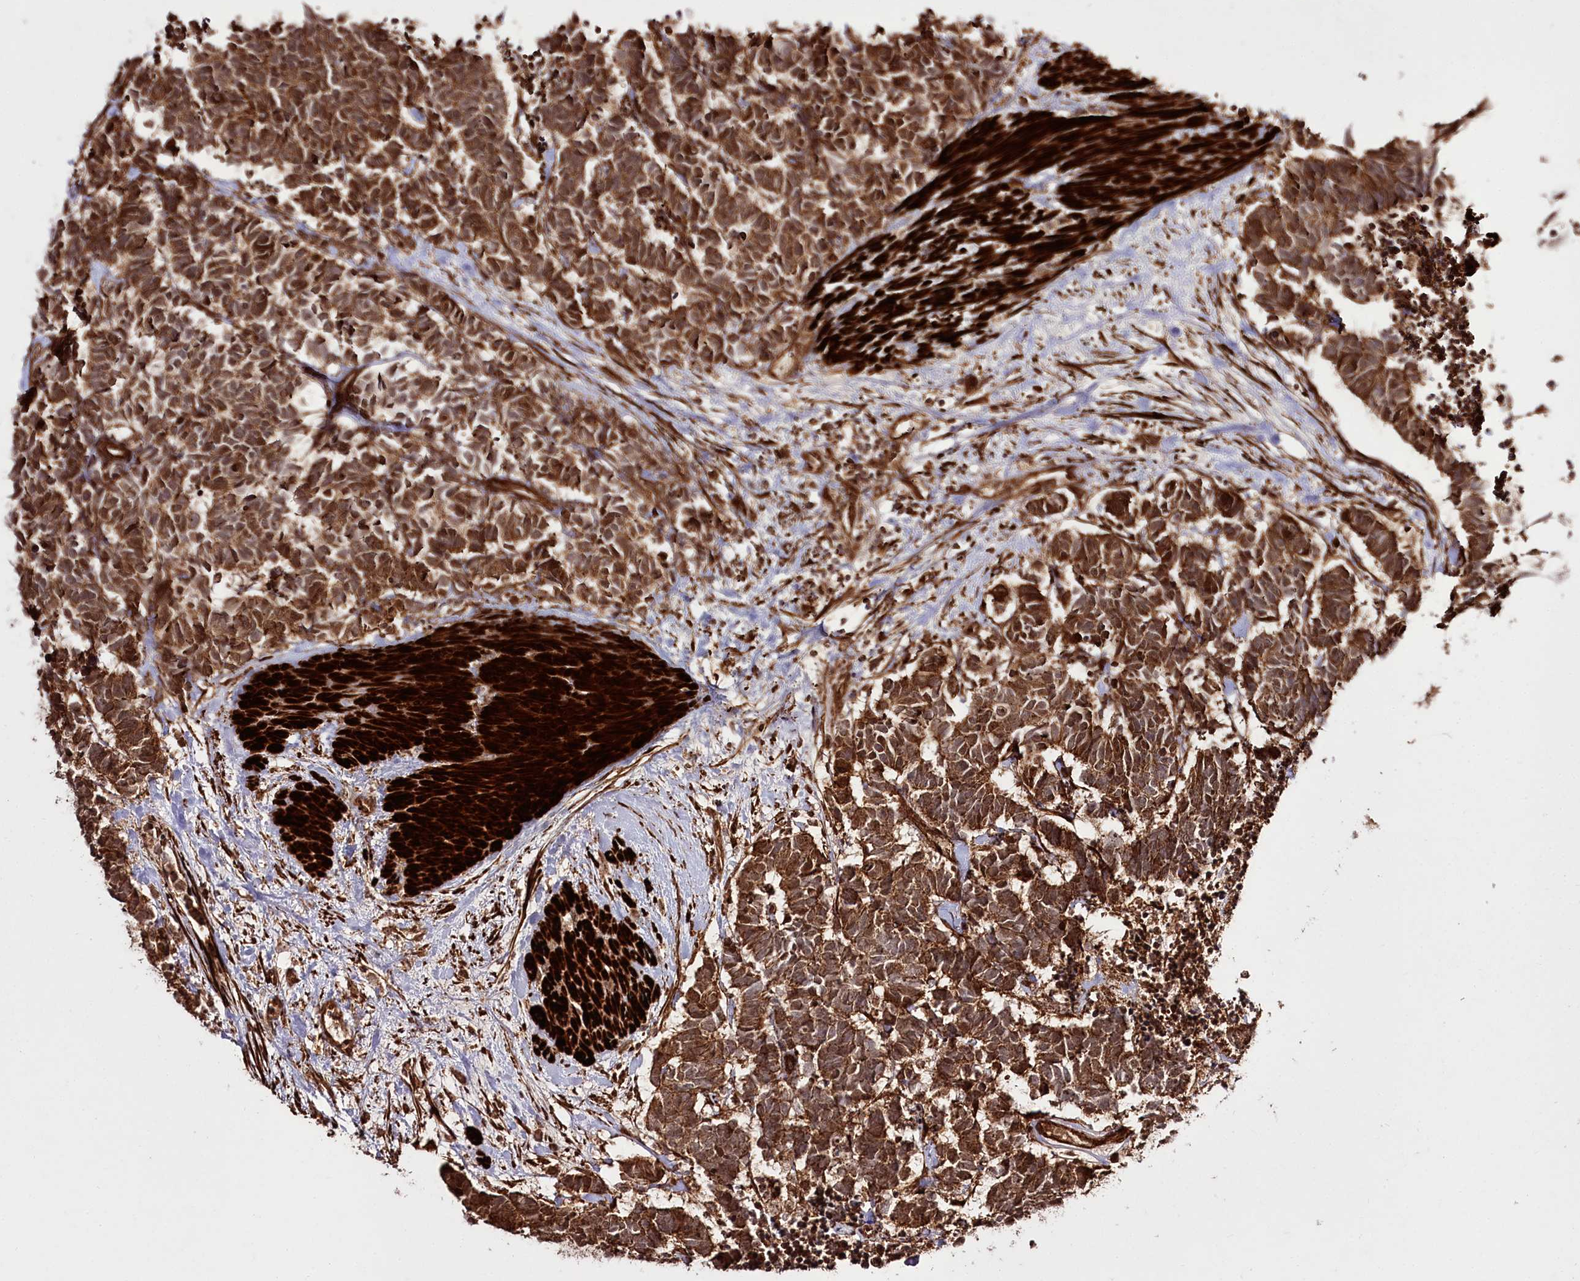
{"staining": {"intensity": "moderate", "quantity": ">75%", "location": "cytoplasmic/membranous"}, "tissue": "carcinoid", "cell_type": "Tumor cells", "image_type": "cancer", "snomed": [{"axis": "morphology", "description": "Carcinoma, NOS"}, {"axis": "morphology", "description": "Carcinoid, malignant, NOS"}, {"axis": "topography", "description": "Urinary bladder"}], "caption": "This is an image of immunohistochemistry staining of malignant carcinoid, which shows moderate expression in the cytoplasmic/membranous of tumor cells.", "gene": "REXO2", "patient": {"sex": "male", "age": 57}}